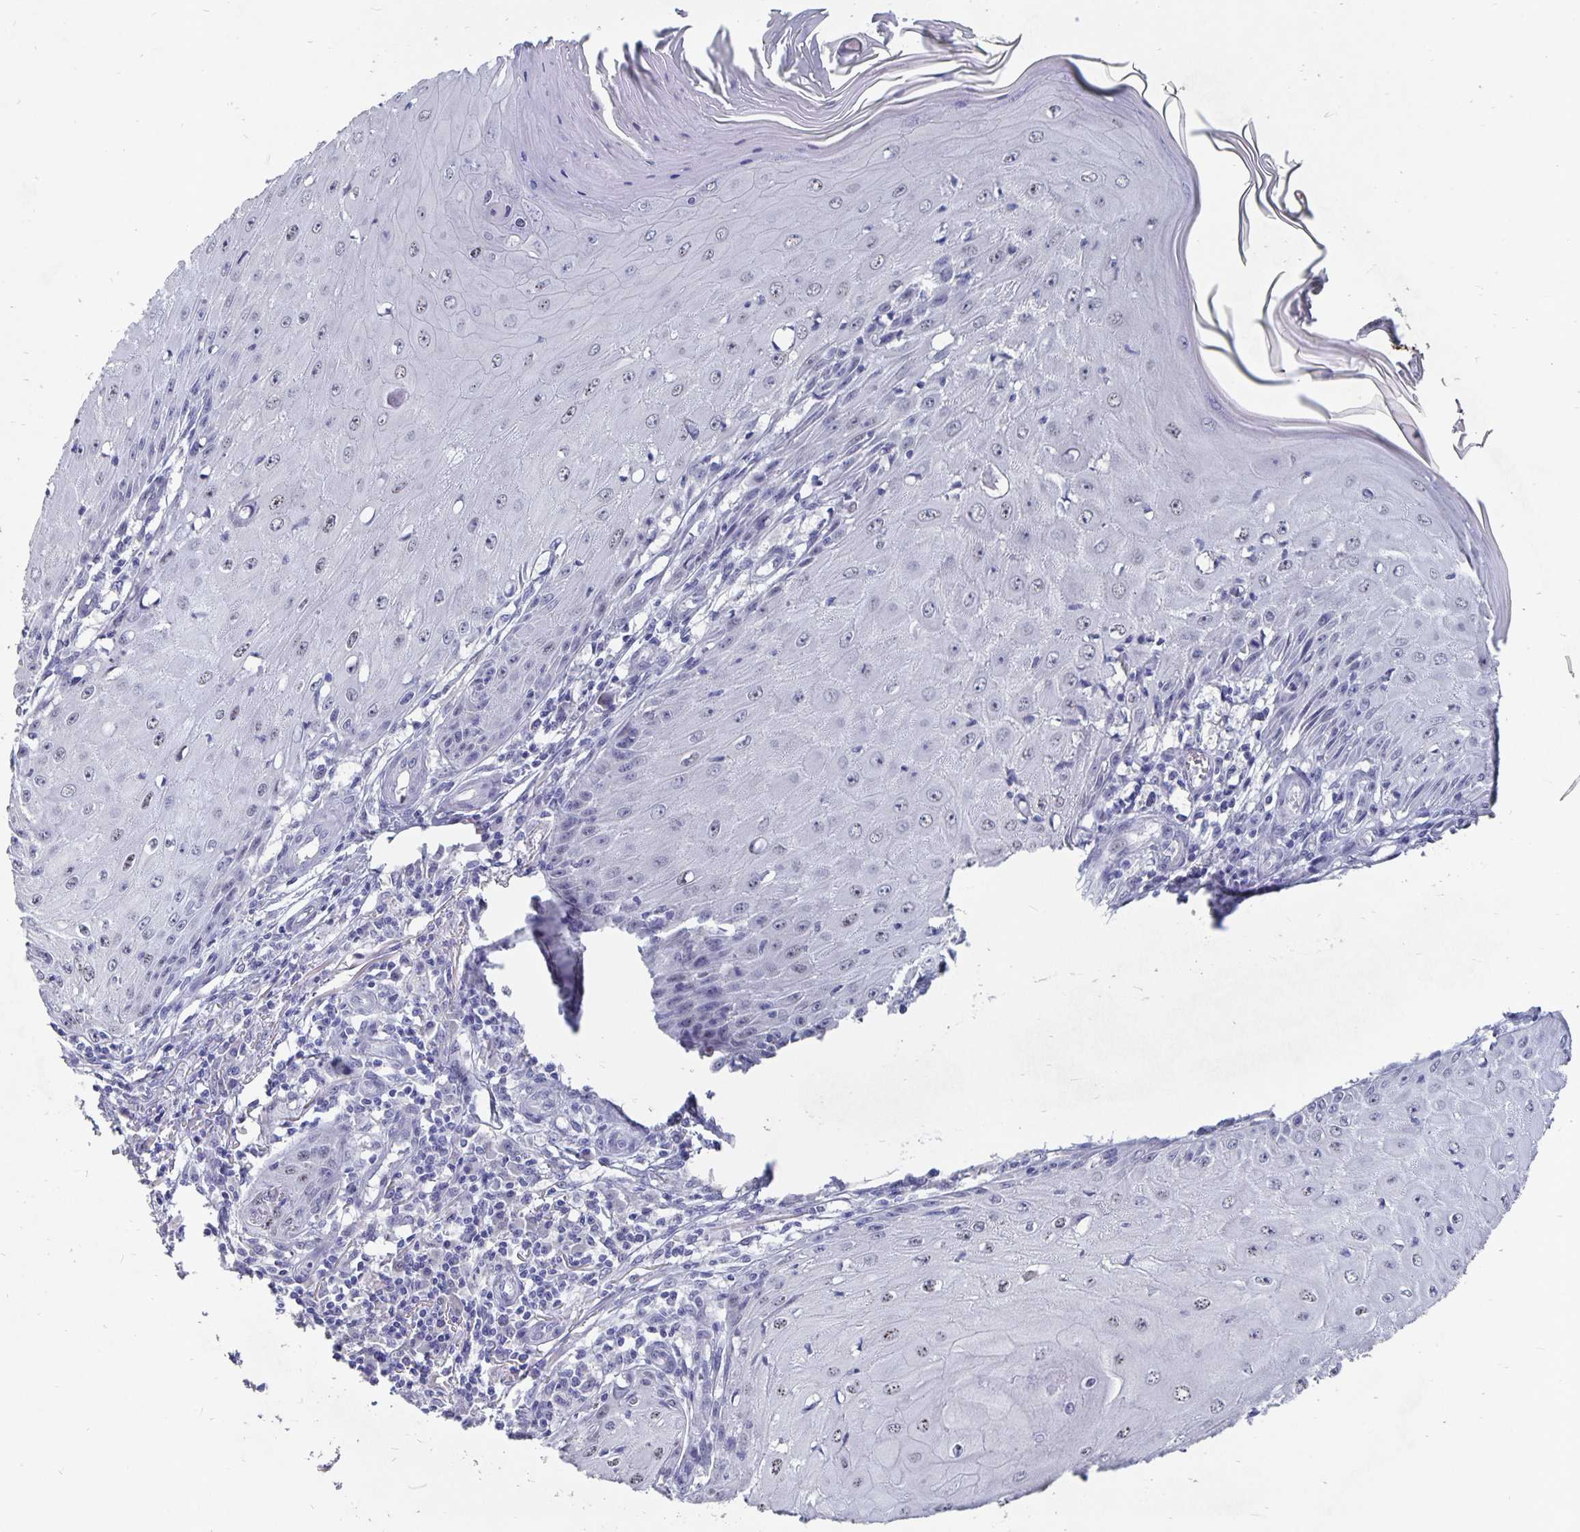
{"staining": {"intensity": "negative", "quantity": "none", "location": "none"}, "tissue": "skin cancer", "cell_type": "Tumor cells", "image_type": "cancer", "snomed": [{"axis": "morphology", "description": "Squamous cell carcinoma, NOS"}, {"axis": "topography", "description": "Skin"}], "caption": "High power microscopy micrograph of an immunohistochemistry photomicrograph of skin cancer, revealing no significant expression in tumor cells.", "gene": "SMOC1", "patient": {"sex": "female", "age": 73}}